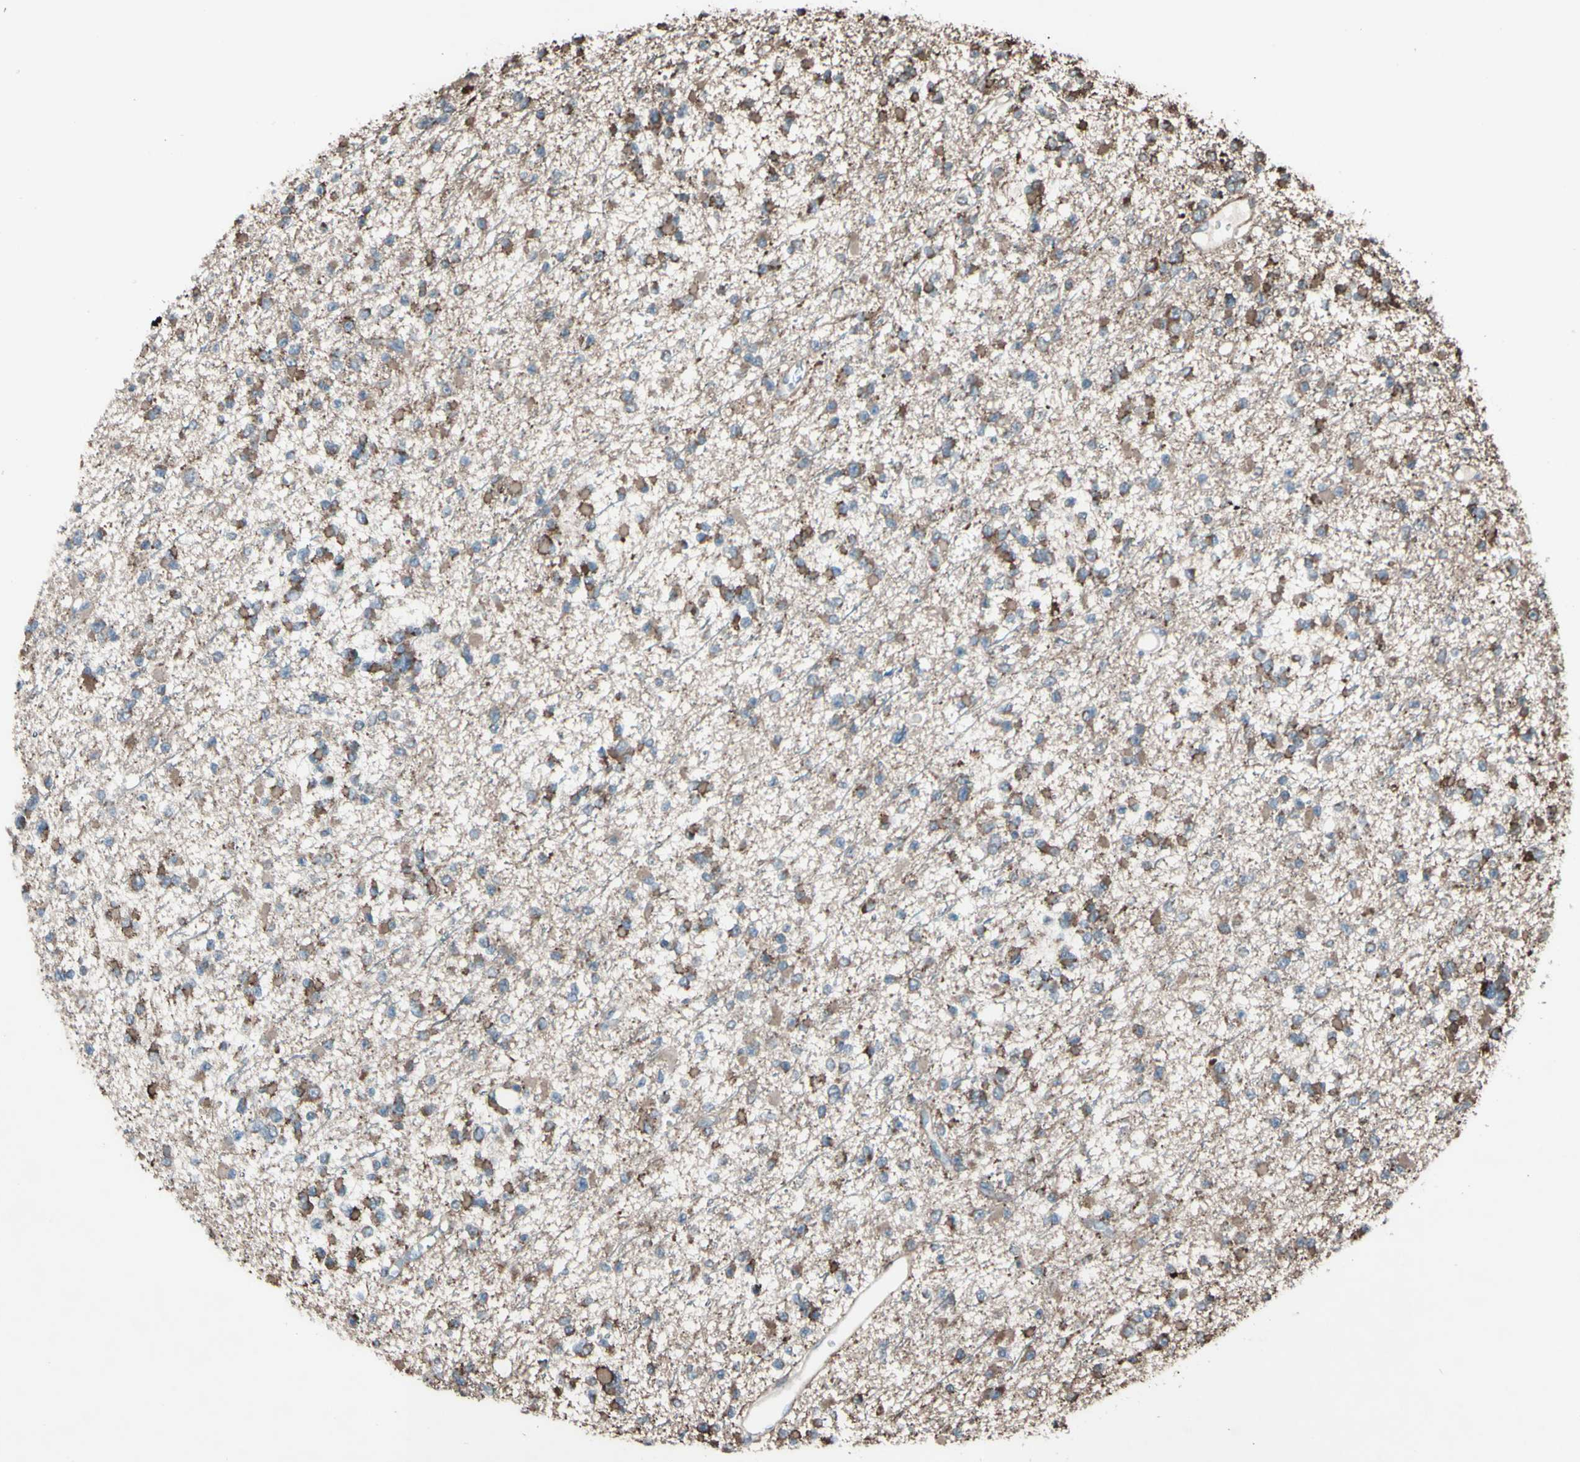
{"staining": {"intensity": "moderate", "quantity": "25%-75%", "location": "cytoplasmic/membranous"}, "tissue": "glioma", "cell_type": "Tumor cells", "image_type": "cancer", "snomed": [{"axis": "morphology", "description": "Glioma, malignant, Low grade"}, {"axis": "topography", "description": "Brain"}], "caption": "Low-grade glioma (malignant) stained with a protein marker demonstrates moderate staining in tumor cells.", "gene": "ACOT8", "patient": {"sex": "female", "age": 22}}